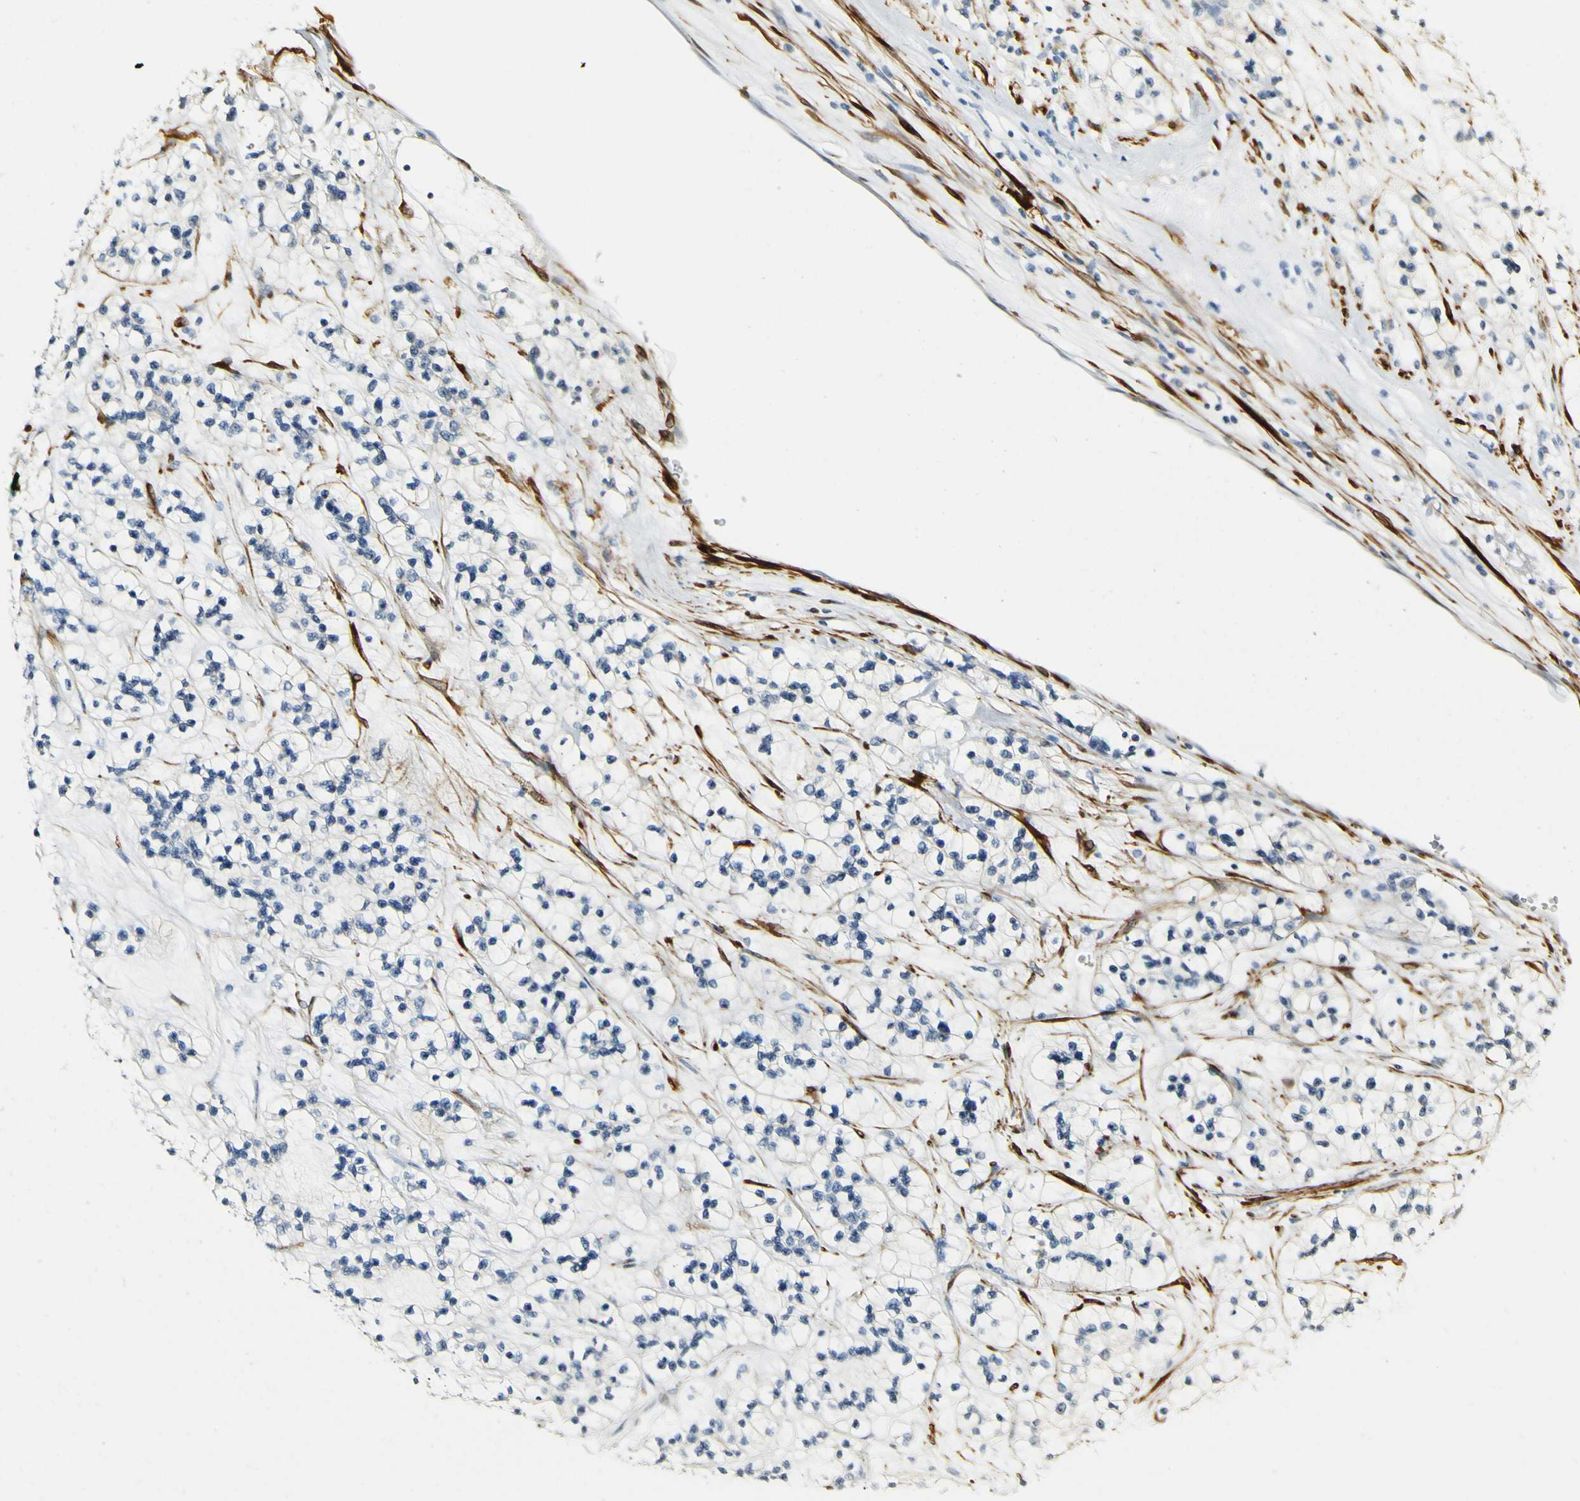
{"staining": {"intensity": "negative", "quantity": "none", "location": "none"}, "tissue": "renal cancer", "cell_type": "Tumor cells", "image_type": "cancer", "snomed": [{"axis": "morphology", "description": "Adenocarcinoma, NOS"}, {"axis": "topography", "description": "Kidney"}], "caption": "Protein analysis of renal cancer reveals no significant staining in tumor cells.", "gene": "FMO3", "patient": {"sex": "female", "age": 57}}